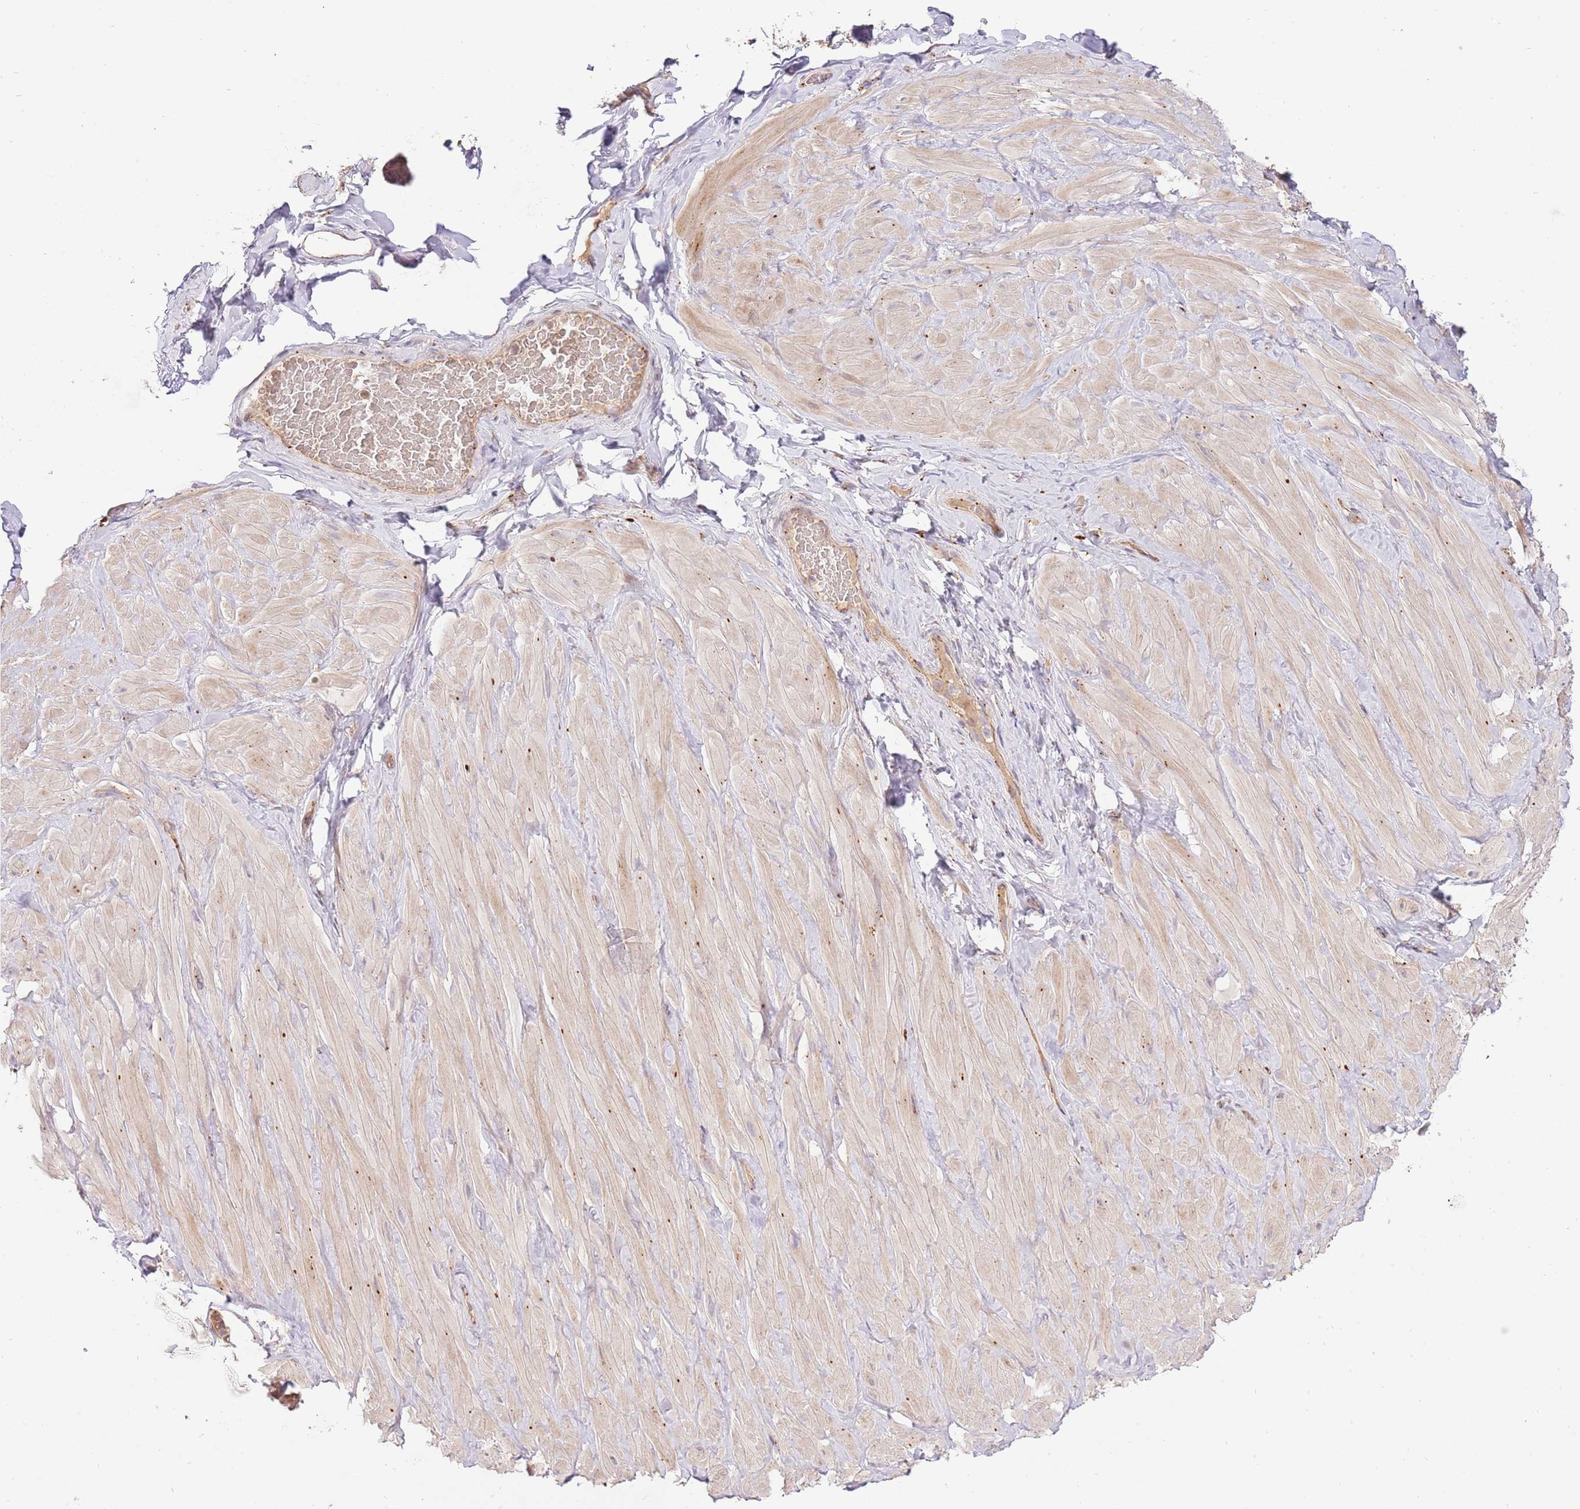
{"staining": {"intensity": "negative", "quantity": "none", "location": "none"}, "tissue": "adipose tissue", "cell_type": "Adipocytes", "image_type": "normal", "snomed": [{"axis": "morphology", "description": "Normal tissue, NOS"}, {"axis": "topography", "description": "Soft tissue"}, {"axis": "topography", "description": "Vascular tissue"}], "caption": "Immunohistochemistry (IHC) of unremarkable adipose tissue demonstrates no positivity in adipocytes.", "gene": "DOCK6", "patient": {"sex": "male", "age": 41}}